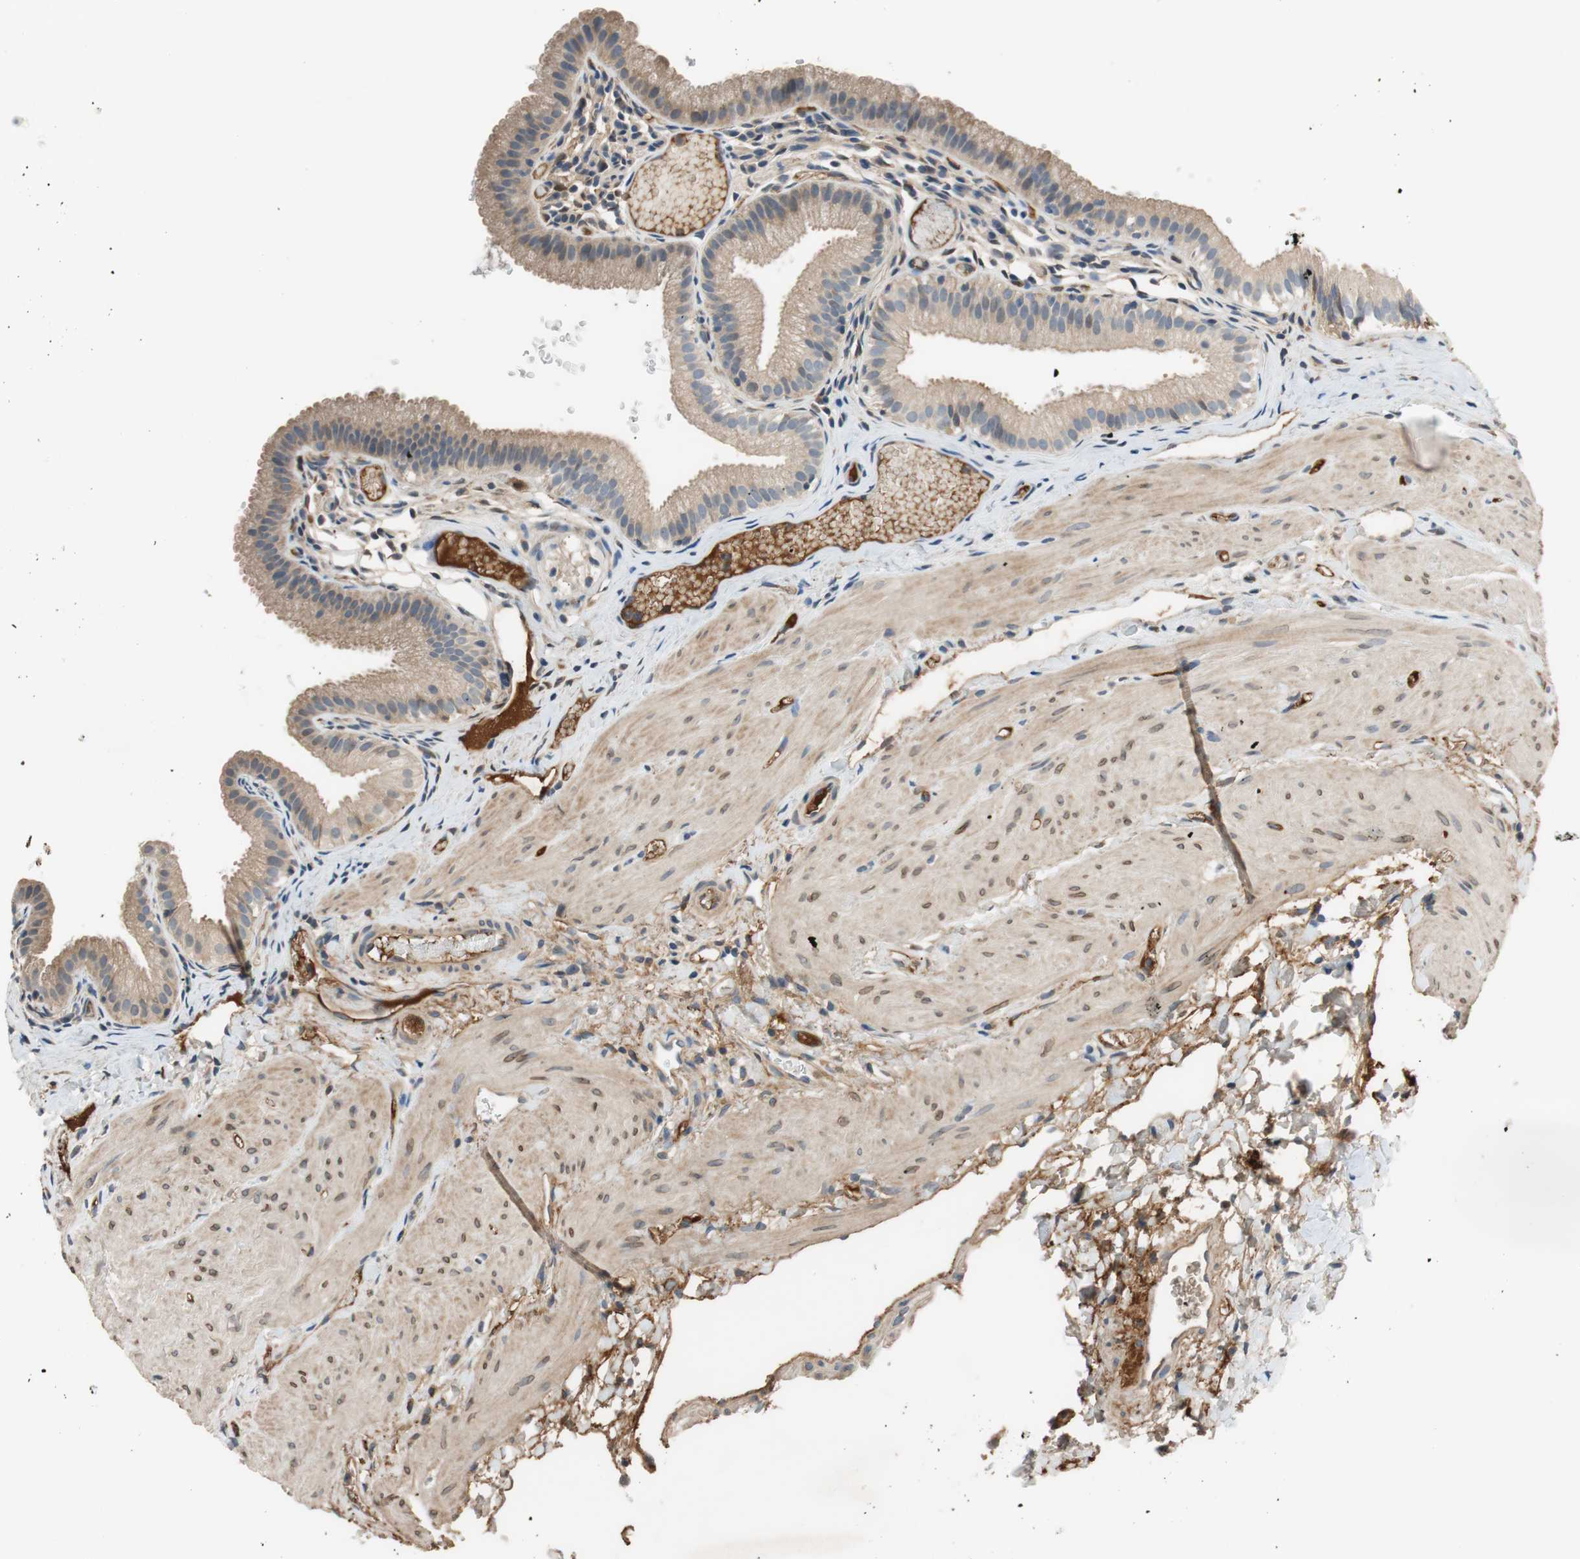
{"staining": {"intensity": "weak", "quantity": ">75%", "location": "cytoplasmic/membranous"}, "tissue": "gallbladder", "cell_type": "Glandular cells", "image_type": "normal", "snomed": [{"axis": "morphology", "description": "Normal tissue, NOS"}, {"axis": "topography", "description": "Gallbladder"}], "caption": "A low amount of weak cytoplasmic/membranous positivity is present in about >75% of glandular cells in benign gallbladder.", "gene": "C4A", "patient": {"sex": "female", "age": 26}}